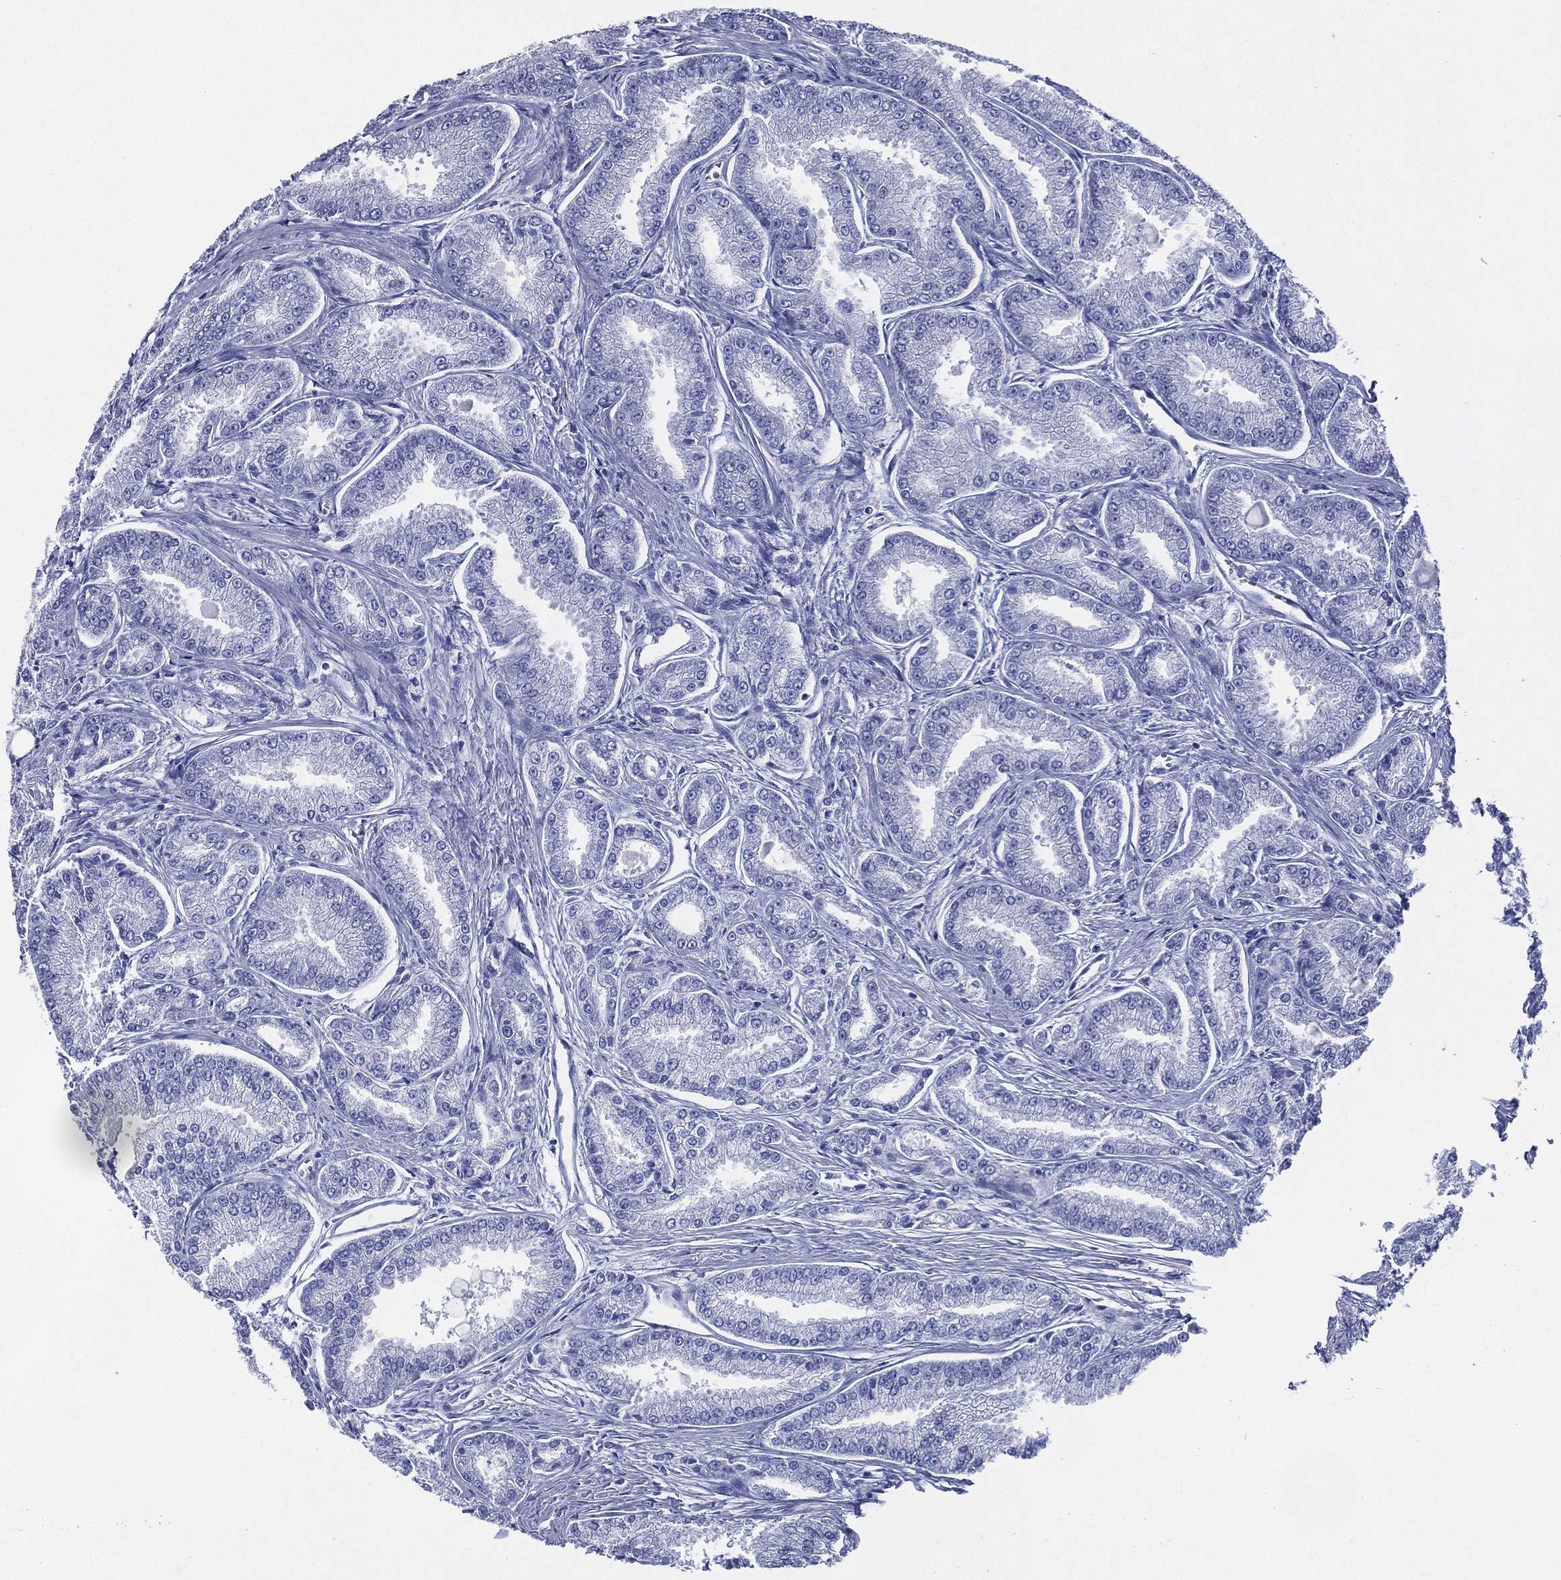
{"staining": {"intensity": "negative", "quantity": "none", "location": "none"}, "tissue": "prostate cancer", "cell_type": "Tumor cells", "image_type": "cancer", "snomed": [{"axis": "morphology", "description": "Adenocarcinoma, NOS"}, {"axis": "morphology", "description": "Adenocarcinoma, High grade"}, {"axis": "topography", "description": "Prostate"}], "caption": "The histopathology image exhibits no significant expression in tumor cells of prostate cancer. (DAB (3,3'-diaminobenzidine) immunohistochemistry visualized using brightfield microscopy, high magnification).", "gene": "ACE2", "patient": {"sex": "male", "age": 70}}